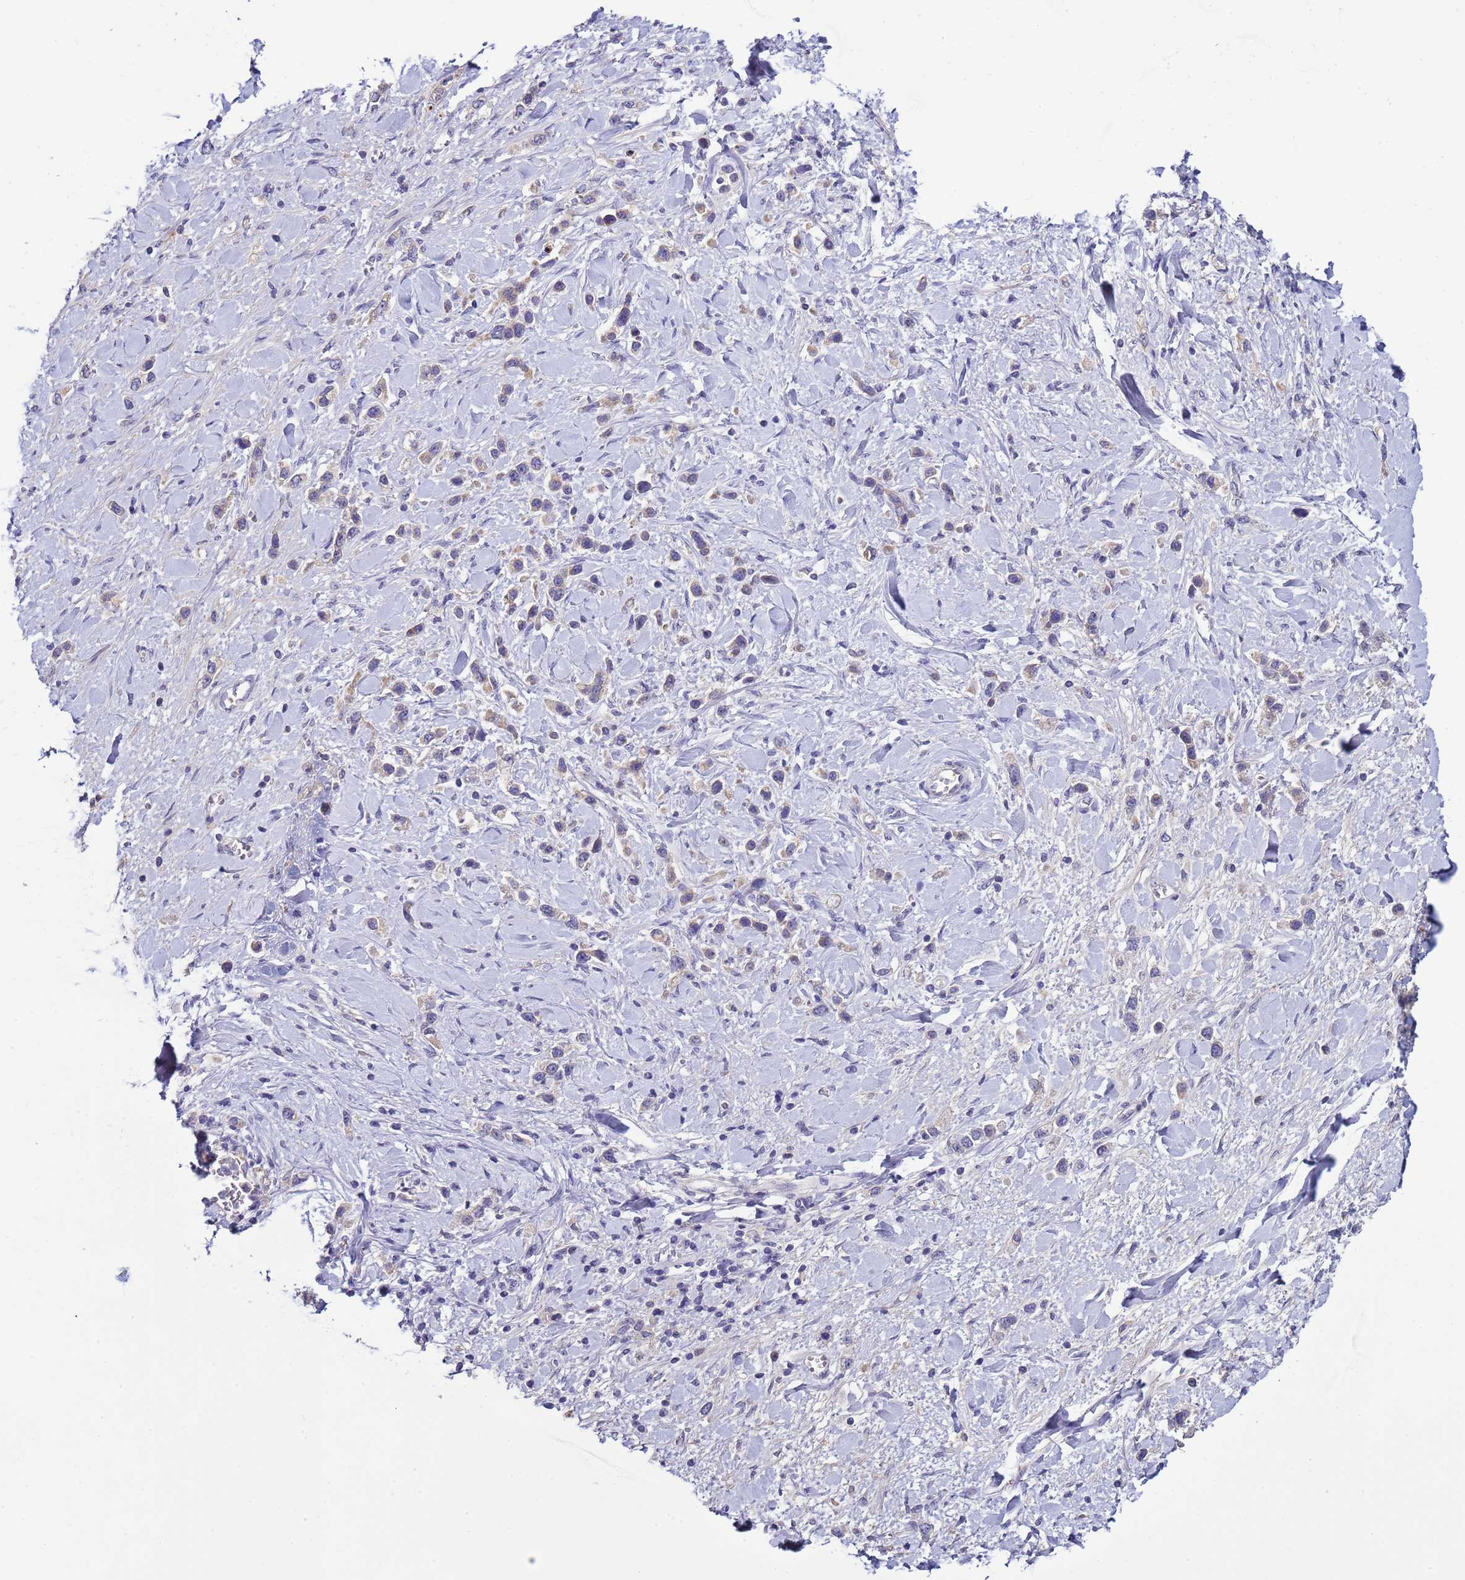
{"staining": {"intensity": "weak", "quantity": "<25%", "location": "cytoplasmic/membranous"}, "tissue": "stomach cancer", "cell_type": "Tumor cells", "image_type": "cancer", "snomed": [{"axis": "morphology", "description": "Normal tissue, NOS"}, {"axis": "morphology", "description": "Adenocarcinoma, NOS"}, {"axis": "topography", "description": "Stomach, upper"}, {"axis": "topography", "description": "Stomach"}], "caption": "Tumor cells are negative for protein expression in human adenocarcinoma (stomach).", "gene": "TRIM51", "patient": {"sex": "female", "age": 65}}